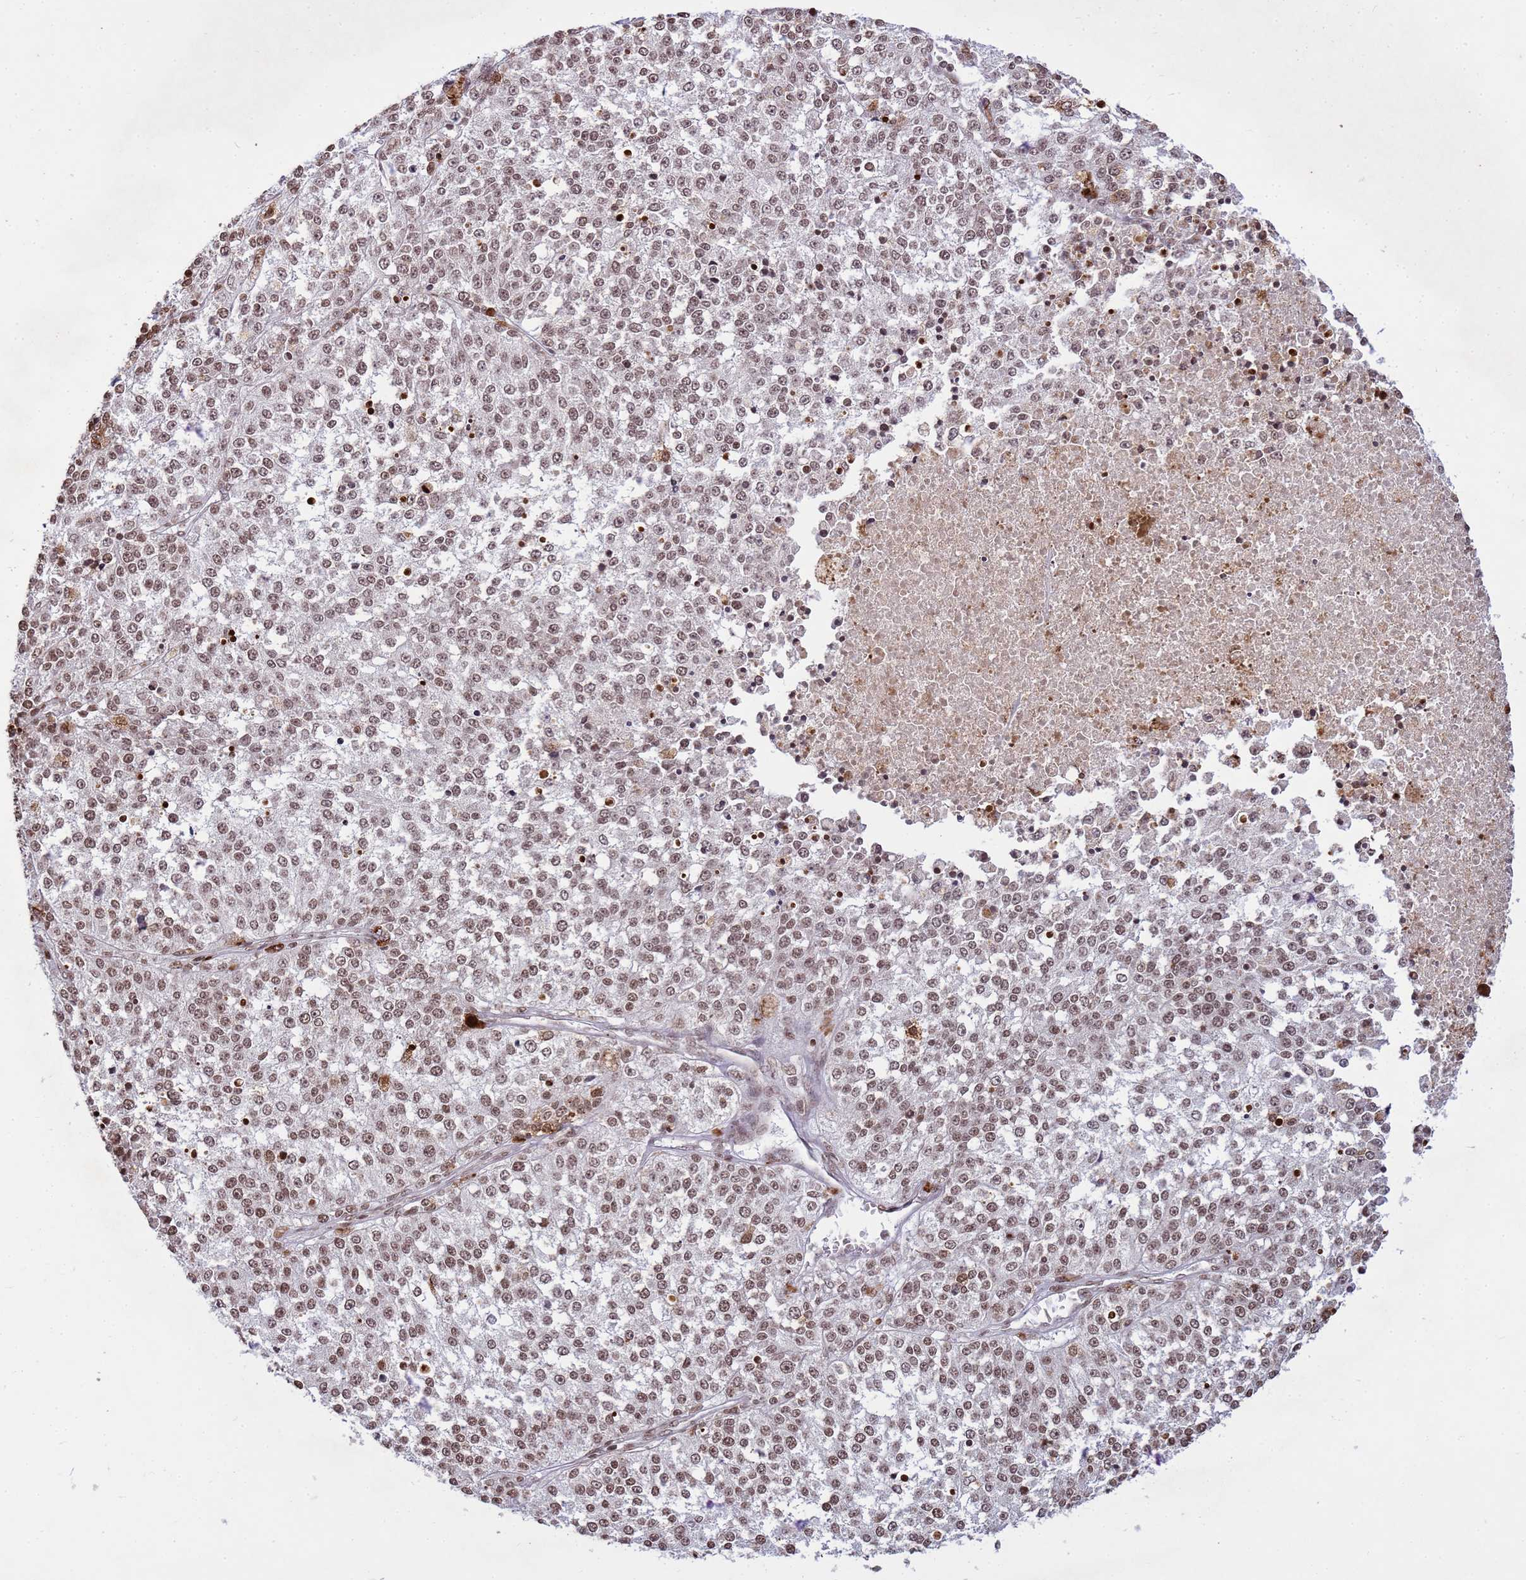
{"staining": {"intensity": "moderate", "quantity": ">75%", "location": "nuclear"}, "tissue": "melanoma", "cell_type": "Tumor cells", "image_type": "cancer", "snomed": [{"axis": "morphology", "description": "Malignant melanoma, NOS"}, {"axis": "topography", "description": "Skin"}], "caption": "DAB immunohistochemical staining of human melanoma exhibits moderate nuclear protein expression in approximately >75% of tumor cells.", "gene": "H3-3B", "patient": {"sex": "female", "age": 64}}